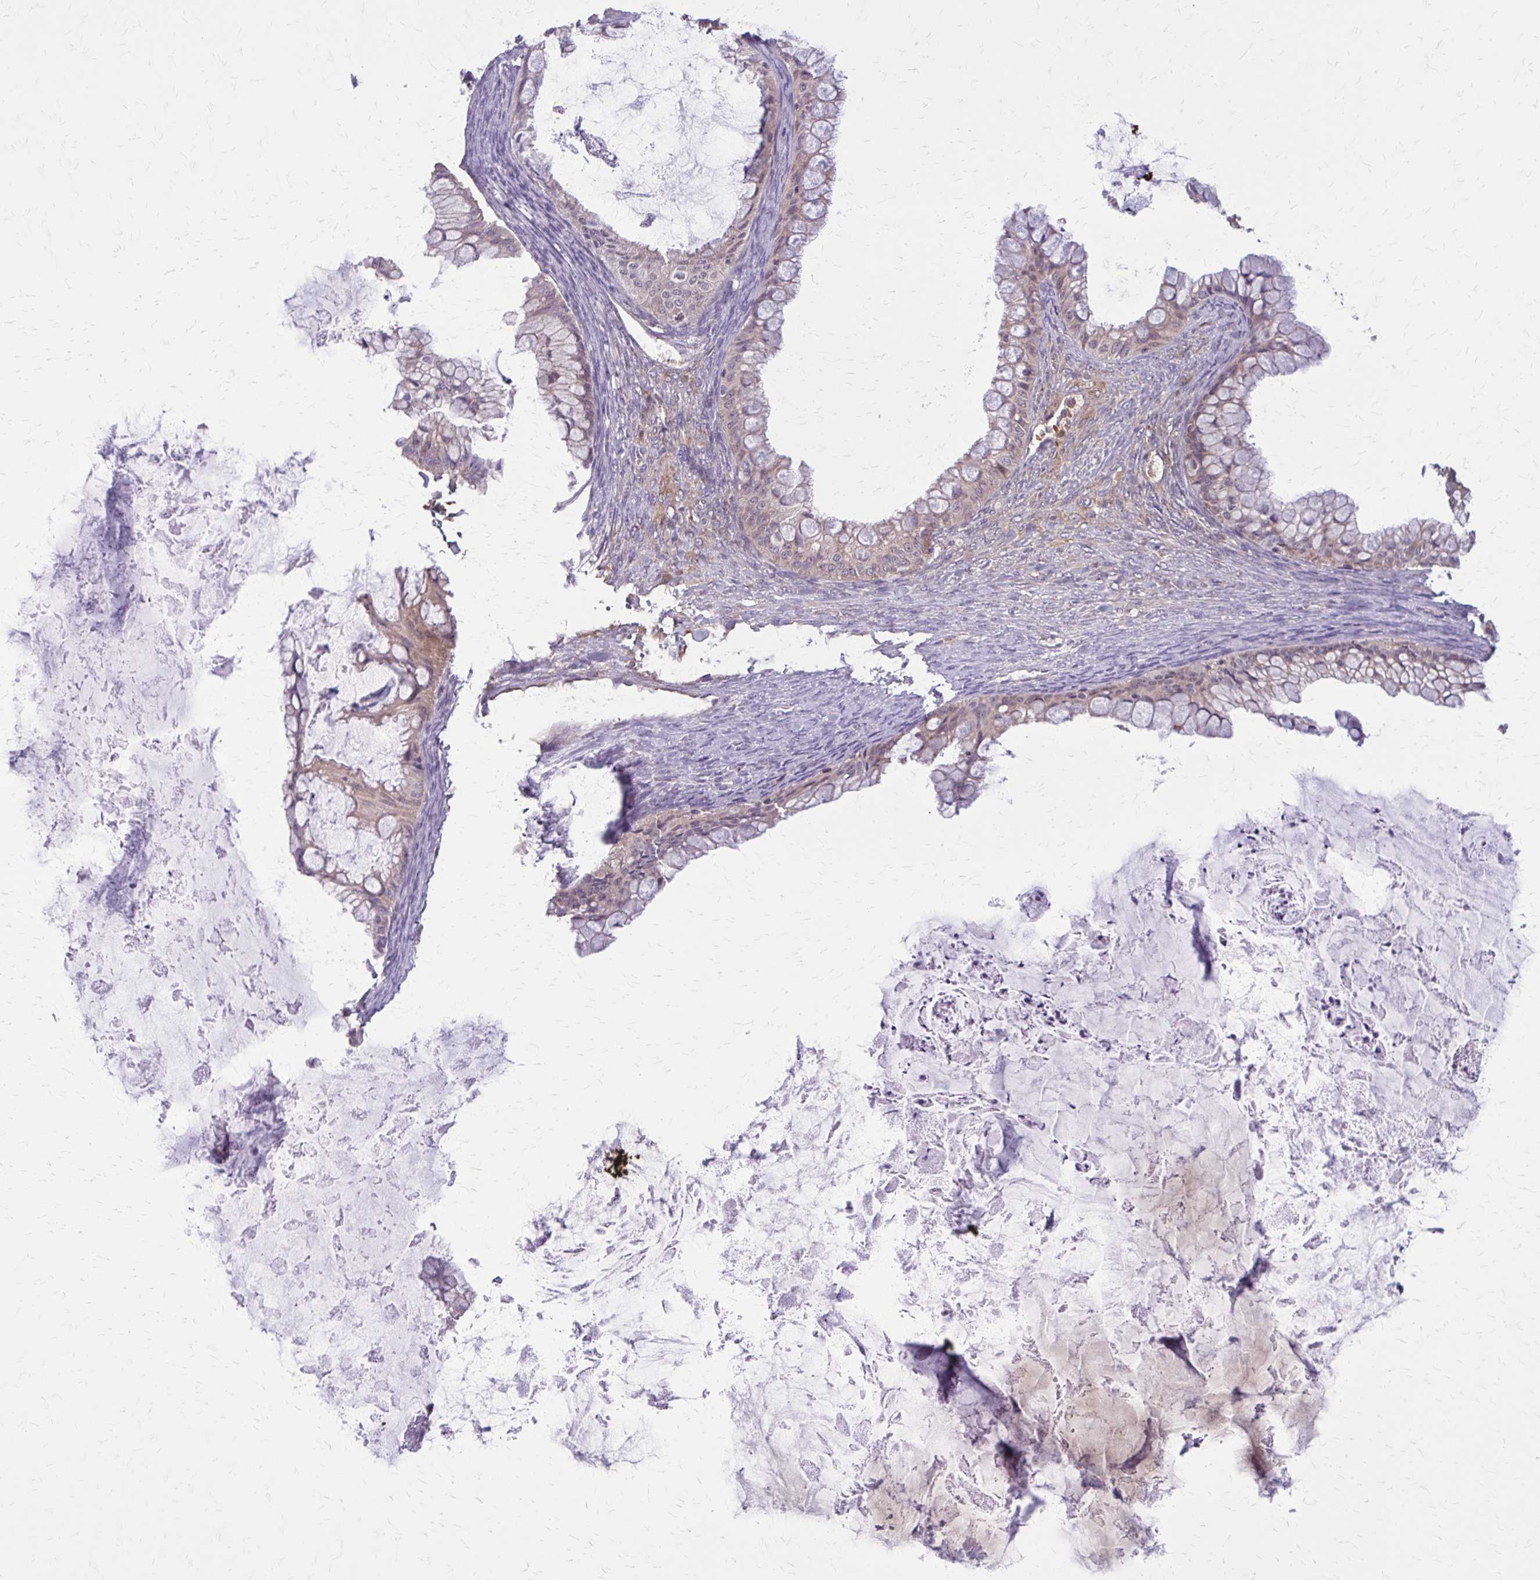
{"staining": {"intensity": "weak", "quantity": ">75%", "location": "cytoplasmic/membranous"}, "tissue": "ovarian cancer", "cell_type": "Tumor cells", "image_type": "cancer", "snomed": [{"axis": "morphology", "description": "Cystadenocarcinoma, mucinous, NOS"}, {"axis": "topography", "description": "Ovary"}], "caption": "Mucinous cystadenocarcinoma (ovarian) stained with a protein marker shows weak staining in tumor cells.", "gene": "NRBF2", "patient": {"sex": "female", "age": 35}}